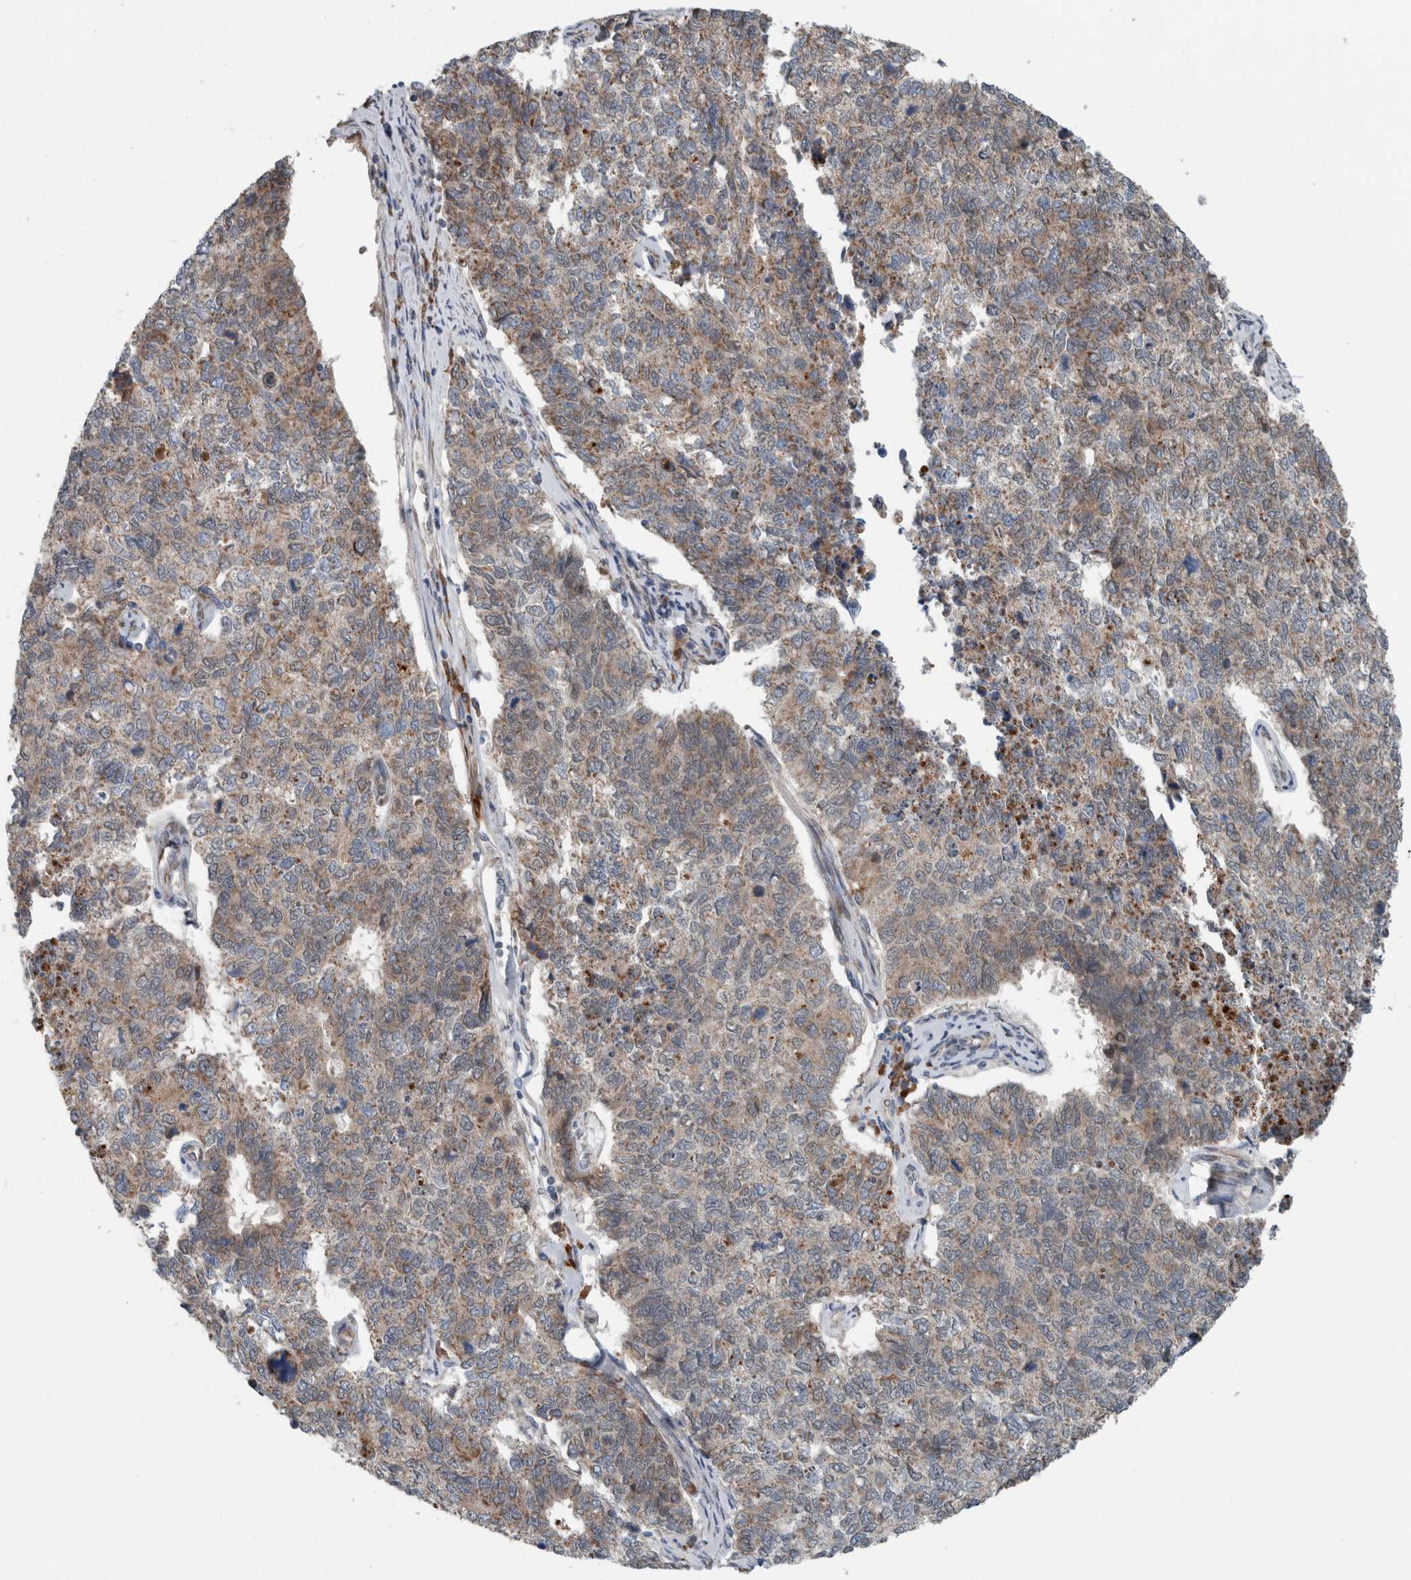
{"staining": {"intensity": "weak", "quantity": ">75%", "location": "cytoplasmic/membranous"}, "tissue": "cervical cancer", "cell_type": "Tumor cells", "image_type": "cancer", "snomed": [{"axis": "morphology", "description": "Squamous cell carcinoma, NOS"}, {"axis": "topography", "description": "Cervix"}], "caption": "A brown stain highlights weak cytoplasmic/membranous expression of a protein in squamous cell carcinoma (cervical) tumor cells.", "gene": "GBA2", "patient": {"sex": "female", "age": 63}}